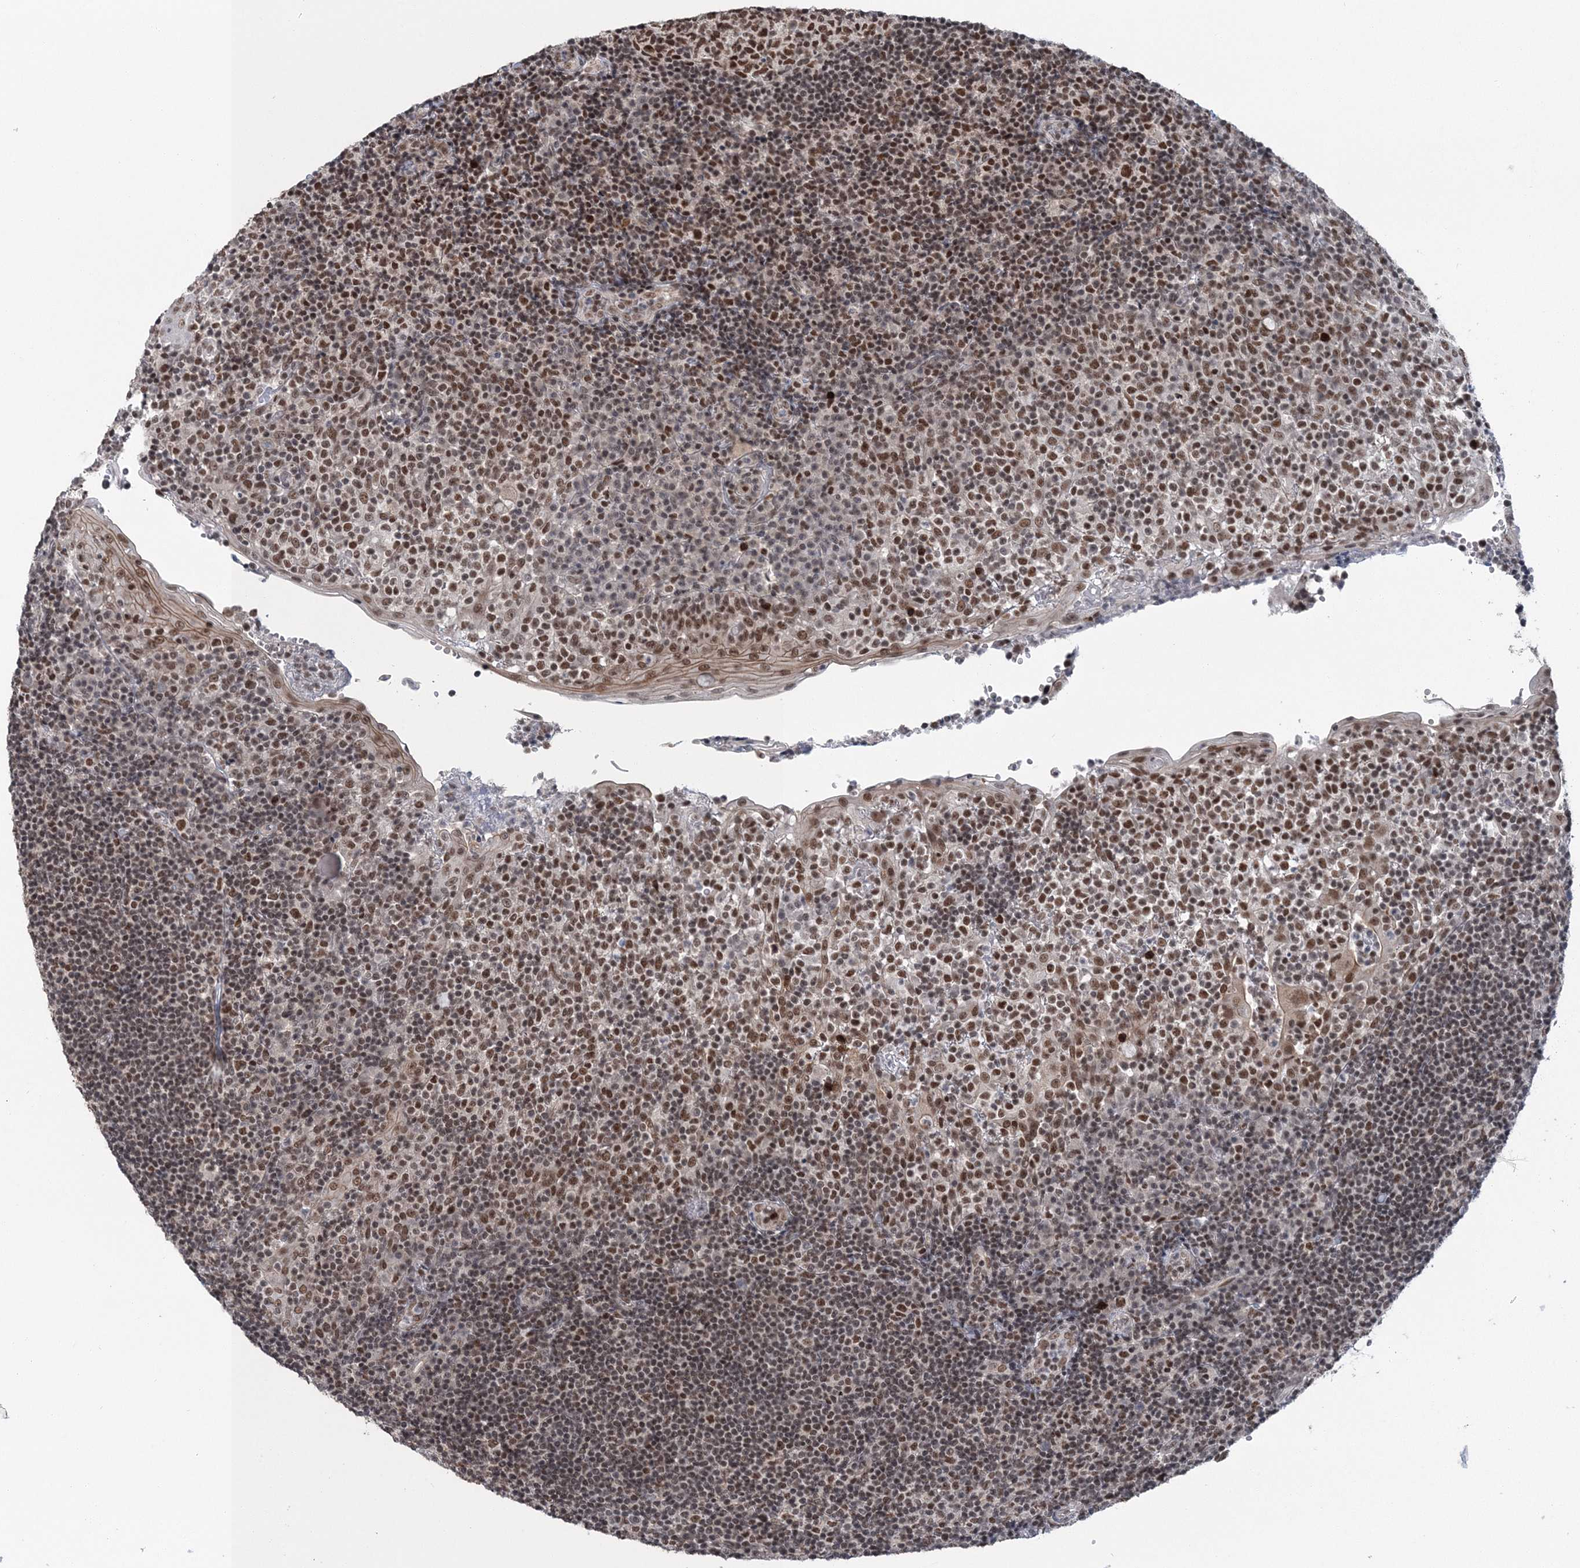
{"staining": {"intensity": "moderate", "quantity": ">75%", "location": "nuclear"}, "tissue": "tonsil", "cell_type": "Germinal center cells", "image_type": "normal", "snomed": [{"axis": "morphology", "description": "Normal tissue, NOS"}, {"axis": "topography", "description": "Tonsil"}], "caption": "Immunohistochemistry (IHC) of normal tonsil displays medium levels of moderate nuclear expression in about >75% of germinal center cells.", "gene": "PDS5A", "patient": {"sex": "female", "age": 40}}